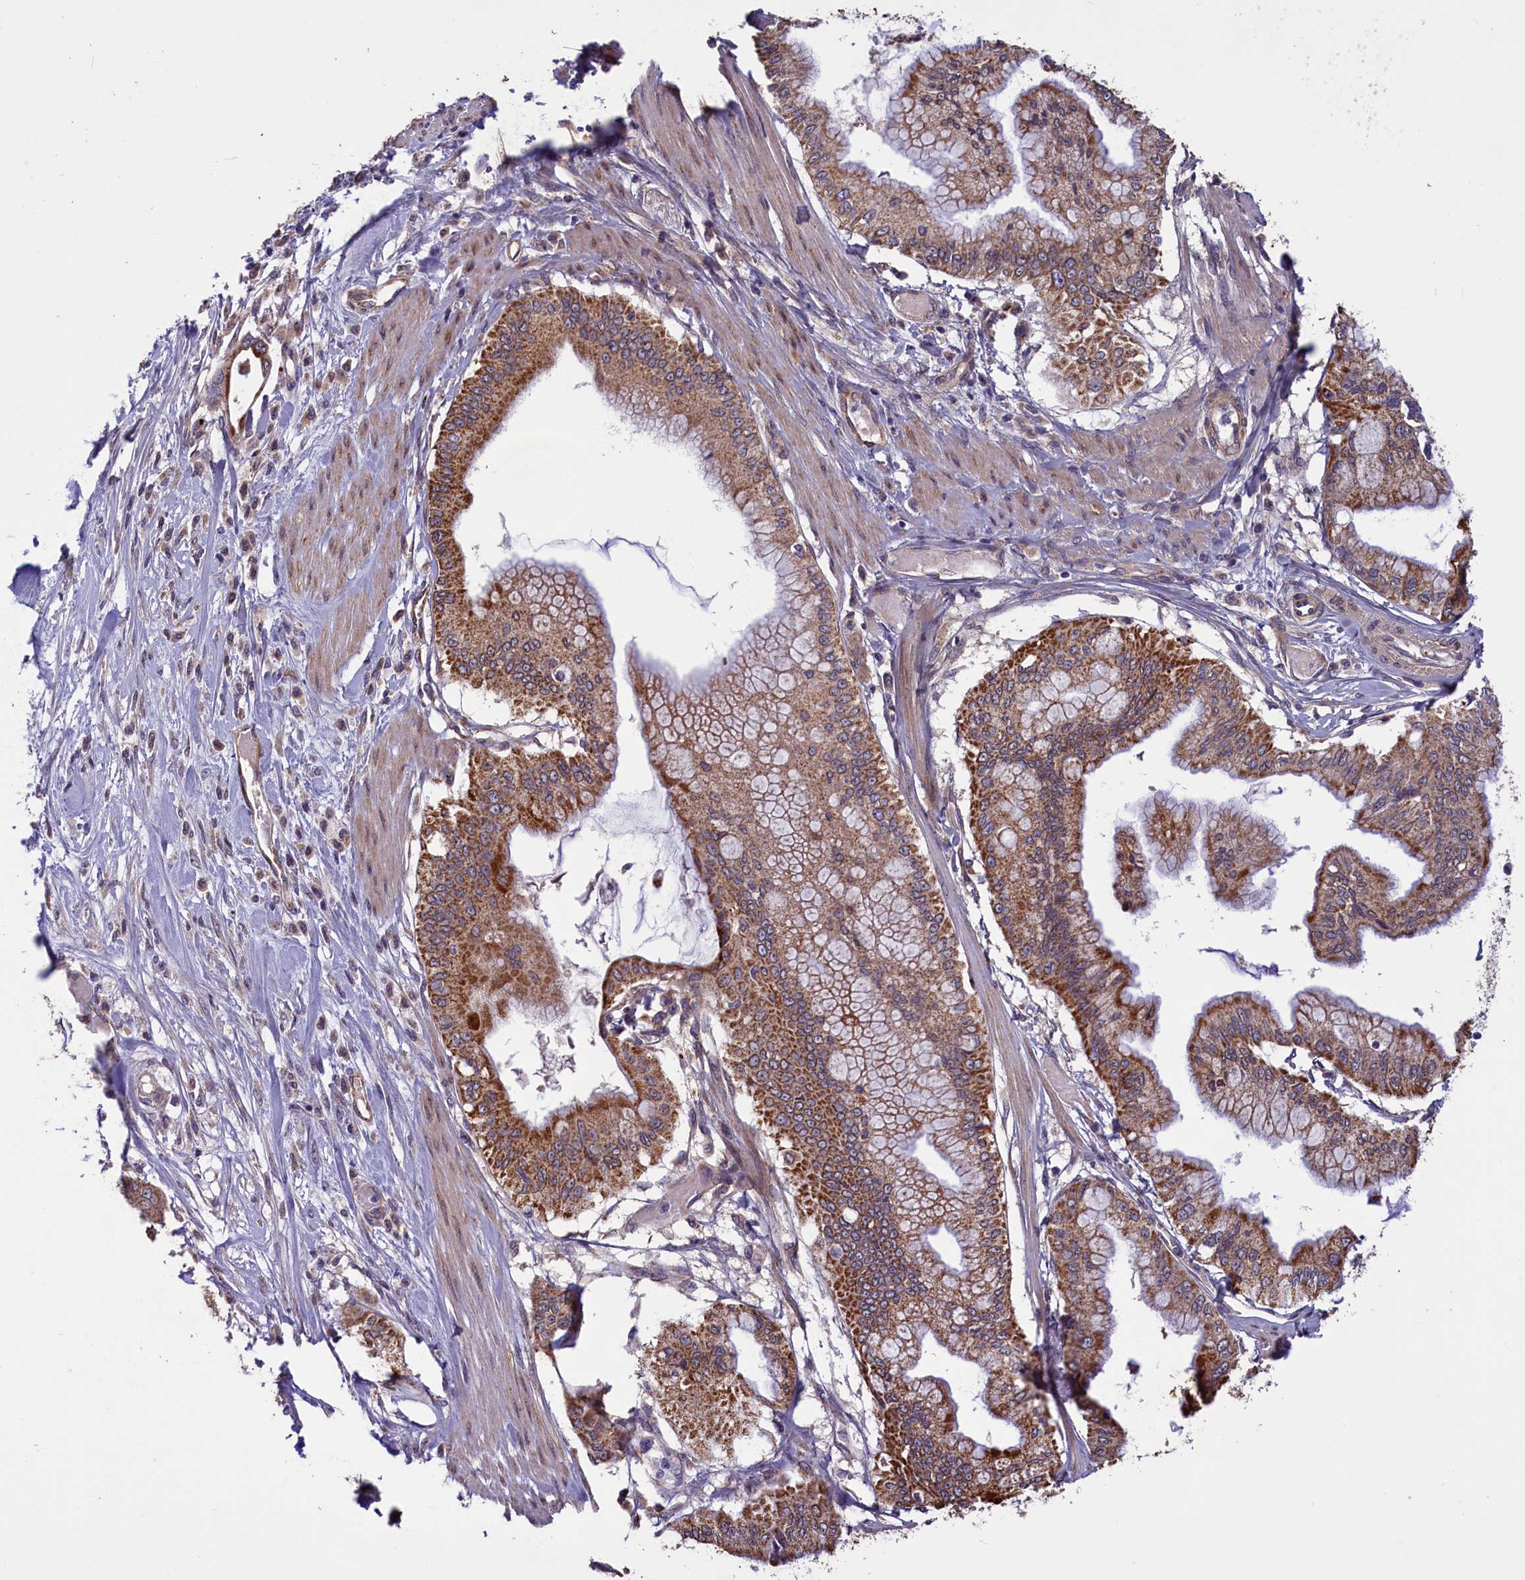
{"staining": {"intensity": "moderate", "quantity": ">75%", "location": "cytoplasmic/membranous"}, "tissue": "pancreatic cancer", "cell_type": "Tumor cells", "image_type": "cancer", "snomed": [{"axis": "morphology", "description": "Adenocarcinoma, NOS"}, {"axis": "topography", "description": "Pancreas"}], "caption": "Protein staining by immunohistochemistry demonstrates moderate cytoplasmic/membranous positivity in about >75% of tumor cells in pancreatic cancer (adenocarcinoma).", "gene": "ACAD8", "patient": {"sex": "male", "age": 46}}